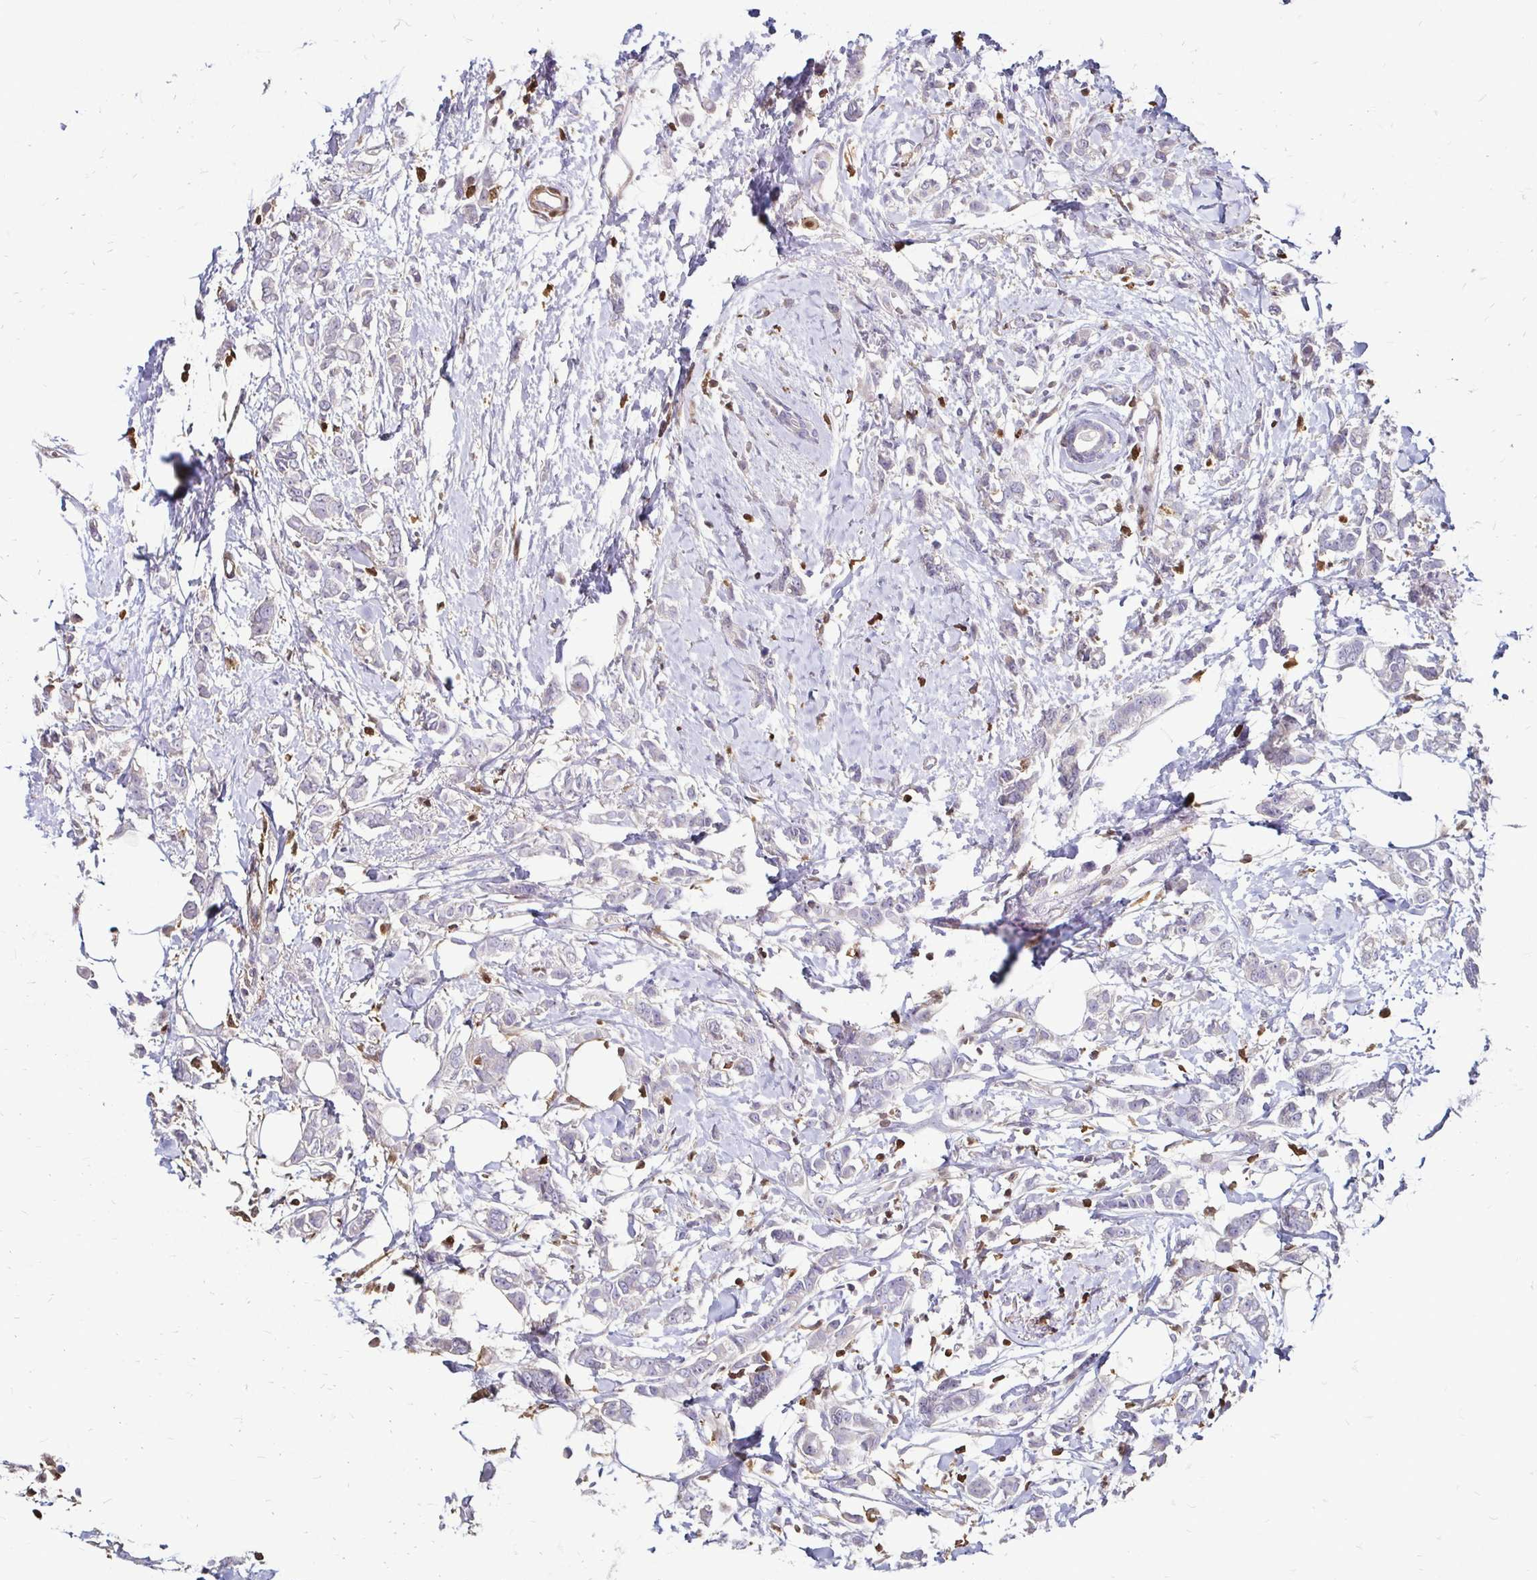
{"staining": {"intensity": "negative", "quantity": "none", "location": "none"}, "tissue": "breast cancer", "cell_type": "Tumor cells", "image_type": "cancer", "snomed": [{"axis": "morphology", "description": "Duct carcinoma"}, {"axis": "topography", "description": "Breast"}], "caption": "Breast cancer stained for a protein using IHC reveals no staining tumor cells.", "gene": "ZFP1", "patient": {"sex": "female", "age": 40}}